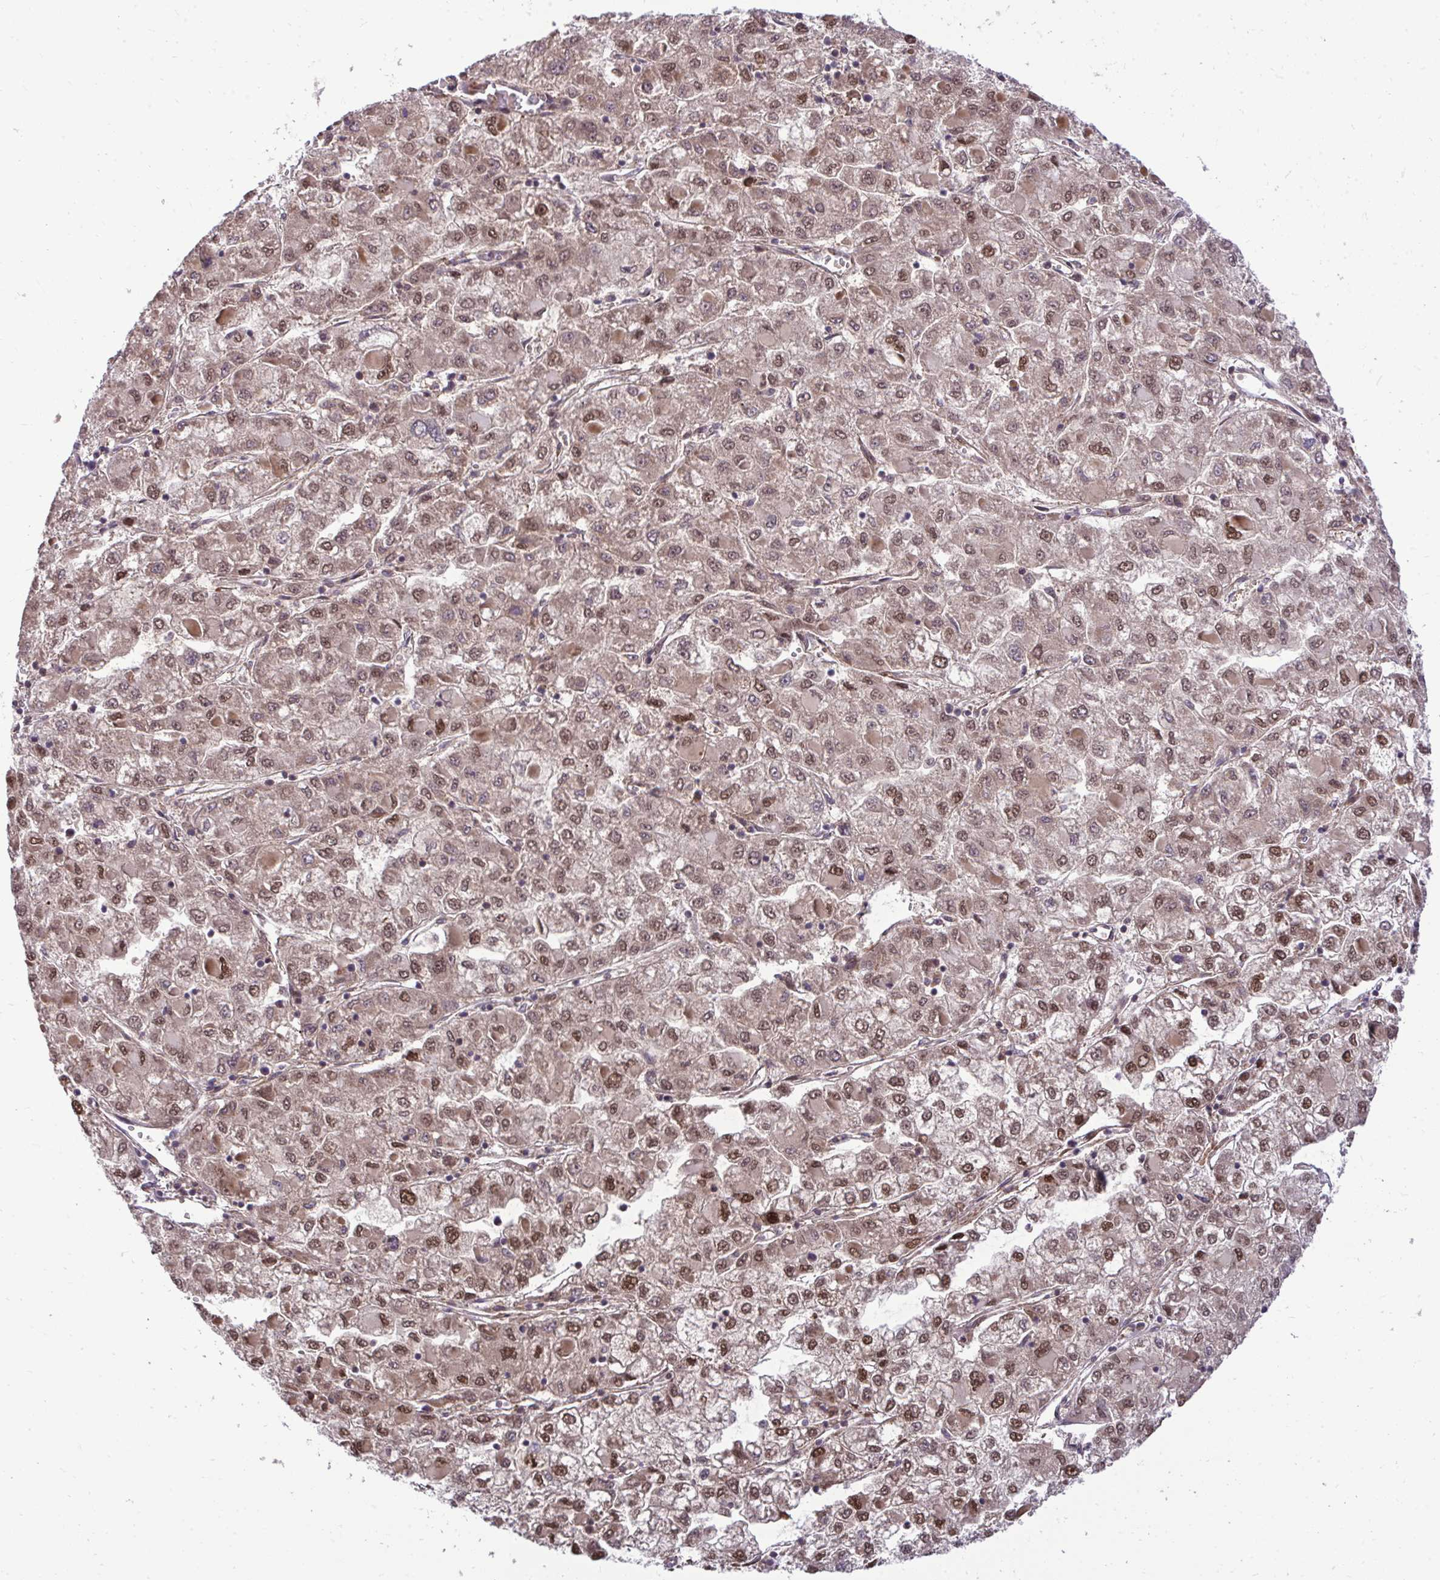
{"staining": {"intensity": "moderate", "quantity": ">75%", "location": "cytoplasmic/membranous,nuclear"}, "tissue": "liver cancer", "cell_type": "Tumor cells", "image_type": "cancer", "snomed": [{"axis": "morphology", "description": "Carcinoma, Hepatocellular, NOS"}, {"axis": "topography", "description": "Liver"}], "caption": "Immunohistochemistry (DAB (3,3'-diaminobenzidine)) staining of human liver hepatocellular carcinoma displays moderate cytoplasmic/membranous and nuclear protein expression in approximately >75% of tumor cells. The staining was performed using DAB (3,3'-diaminobenzidine), with brown indicating positive protein expression. Nuclei are stained blue with hematoxylin.", "gene": "ZSCAN9", "patient": {"sex": "male", "age": 40}}